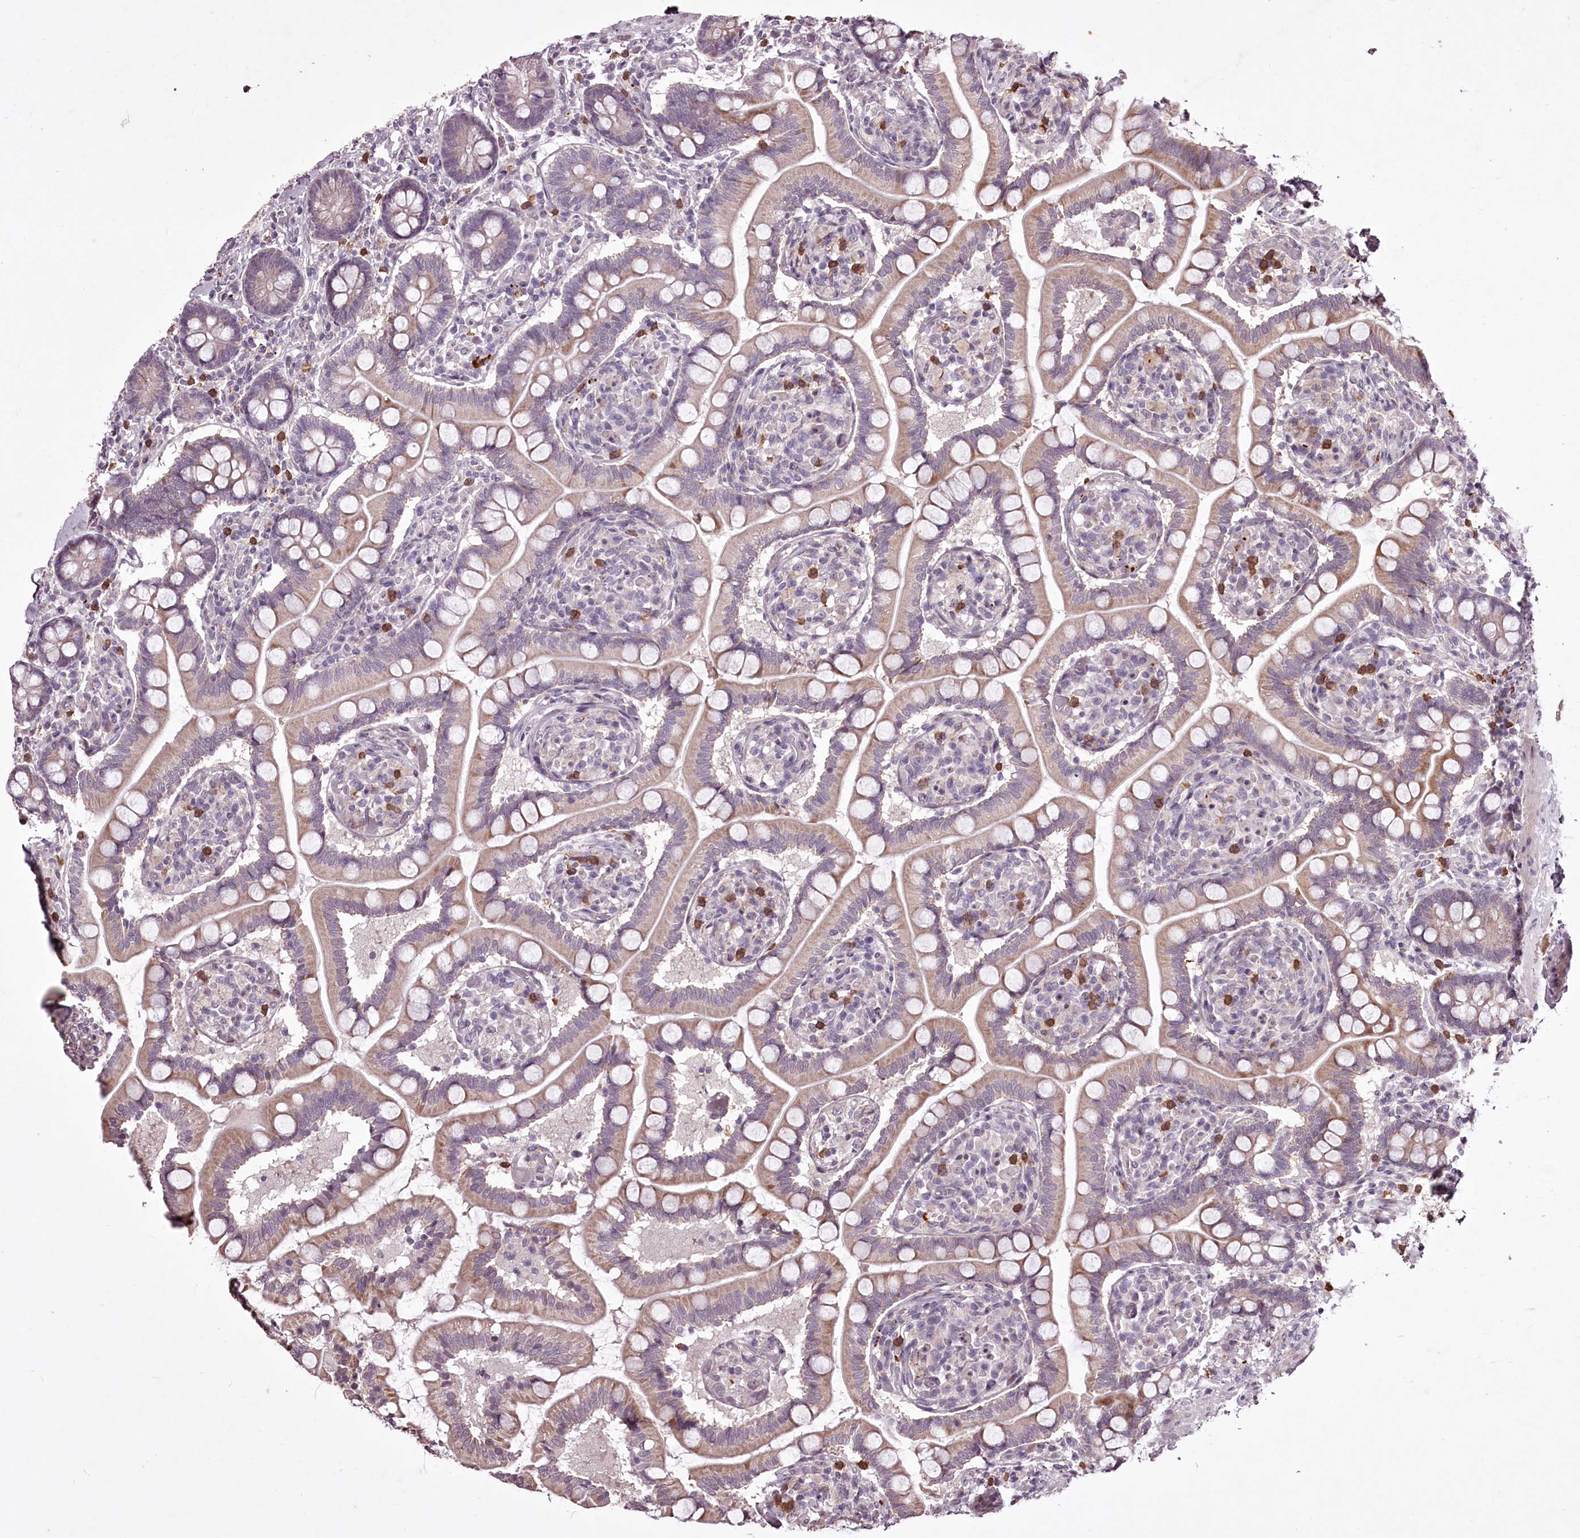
{"staining": {"intensity": "moderate", "quantity": "25%-75%", "location": "cytoplasmic/membranous"}, "tissue": "small intestine", "cell_type": "Glandular cells", "image_type": "normal", "snomed": [{"axis": "morphology", "description": "Normal tissue, NOS"}, {"axis": "topography", "description": "Small intestine"}], "caption": "Small intestine stained with DAB immunohistochemistry (IHC) demonstrates medium levels of moderate cytoplasmic/membranous staining in about 25%-75% of glandular cells.", "gene": "ADRA1D", "patient": {"sex": "female", "age": 64}}